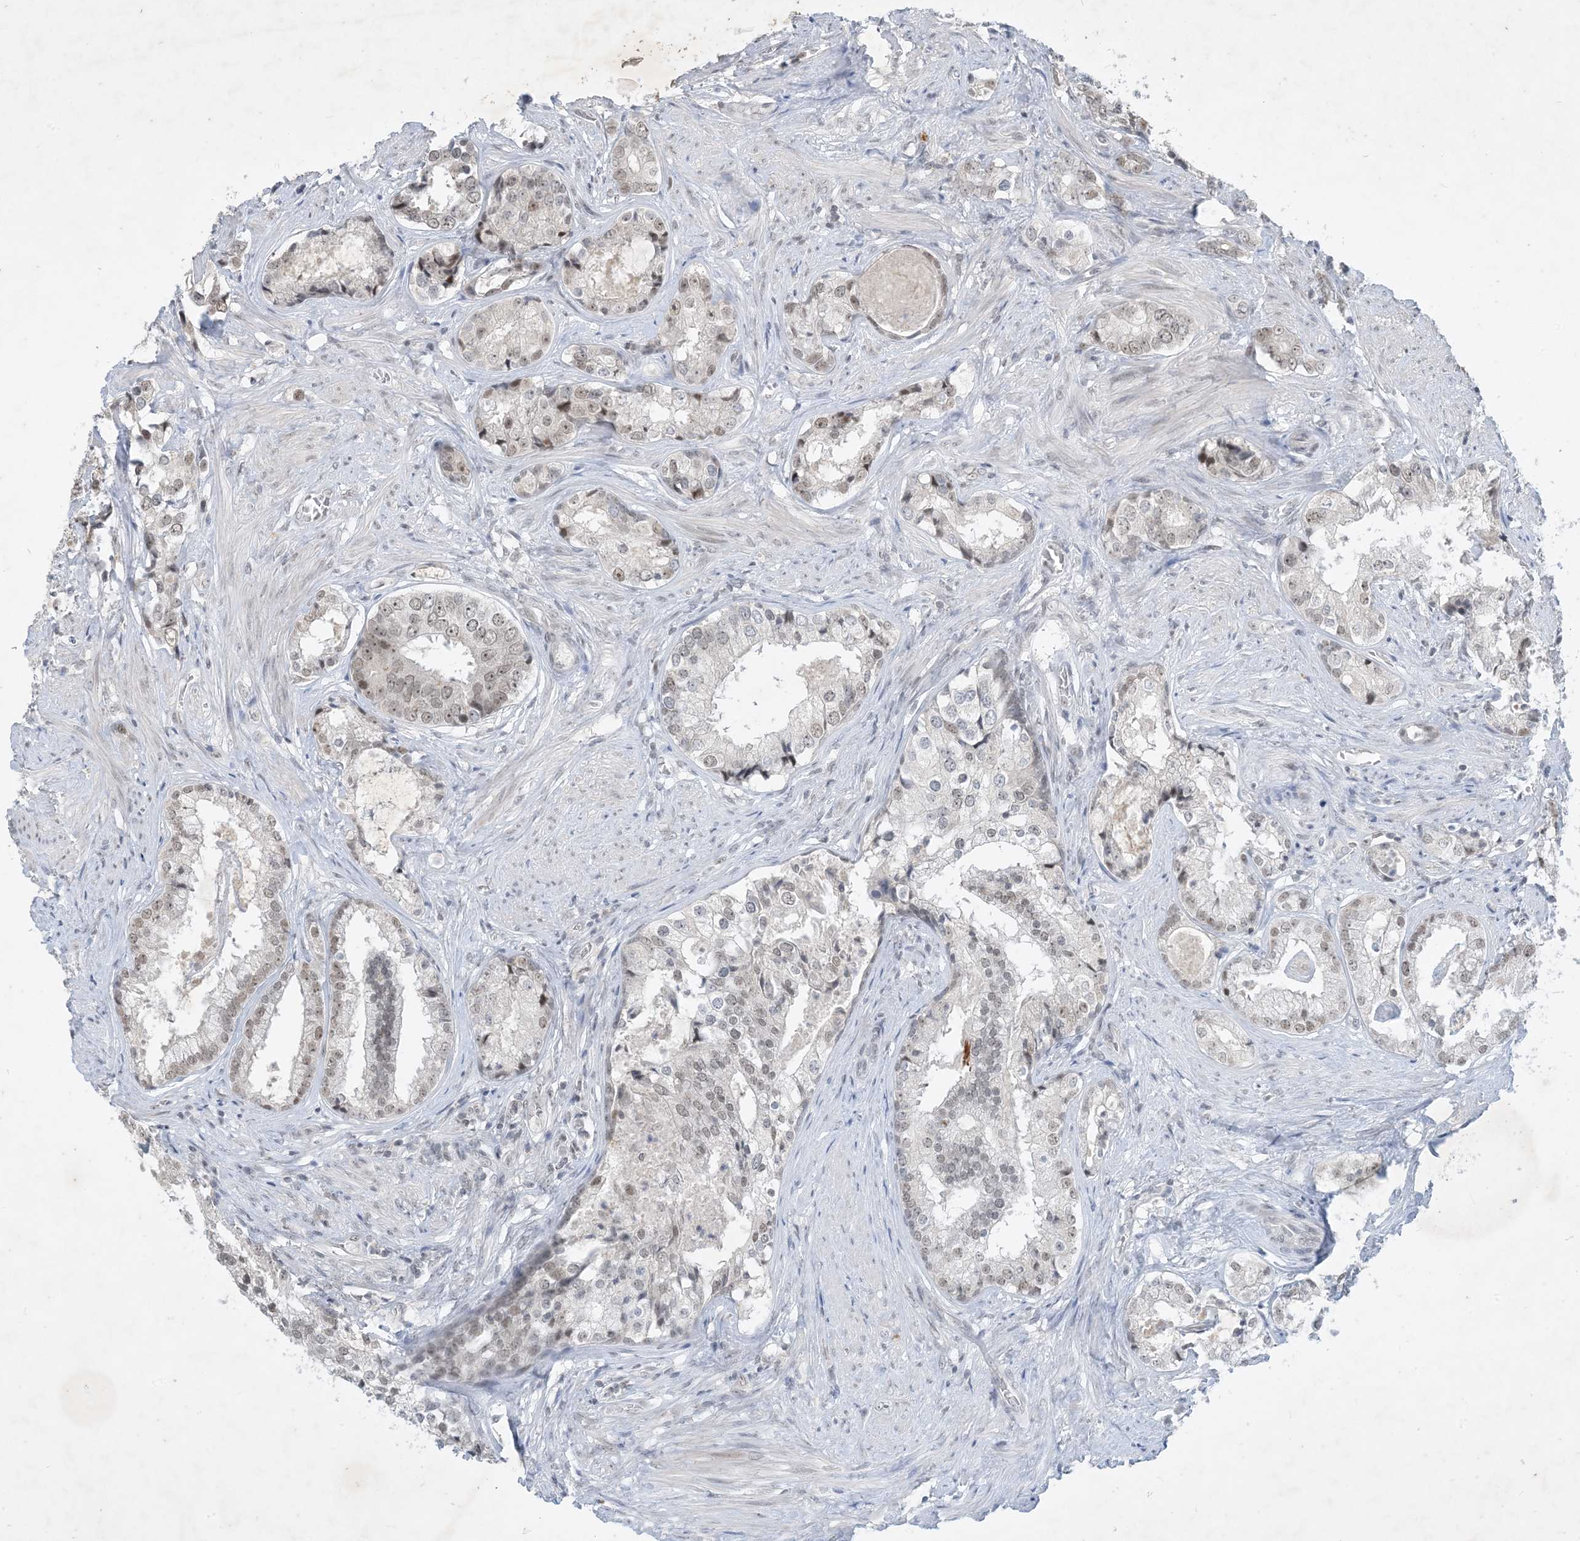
{"staining": {"intensity": "weak", "quantity": ">75%", "location": "nuclear"}, "tissue": "prostate cancer", "cell_type": "Tumor cells", "image_type": "cancer", "snomed": [{"axis": "morphology", "description": "Adenocarcinoma, High grade"}, {"axis": "topography", "description": "Prostate"}], "caption": "Prostate cancer was stained to show a protein in brown. There is low levels of weak nuclear expression in about >75% of tumor cells.", "gene": "ZNF674", "patient": {"sex": "male", "age": 58}}